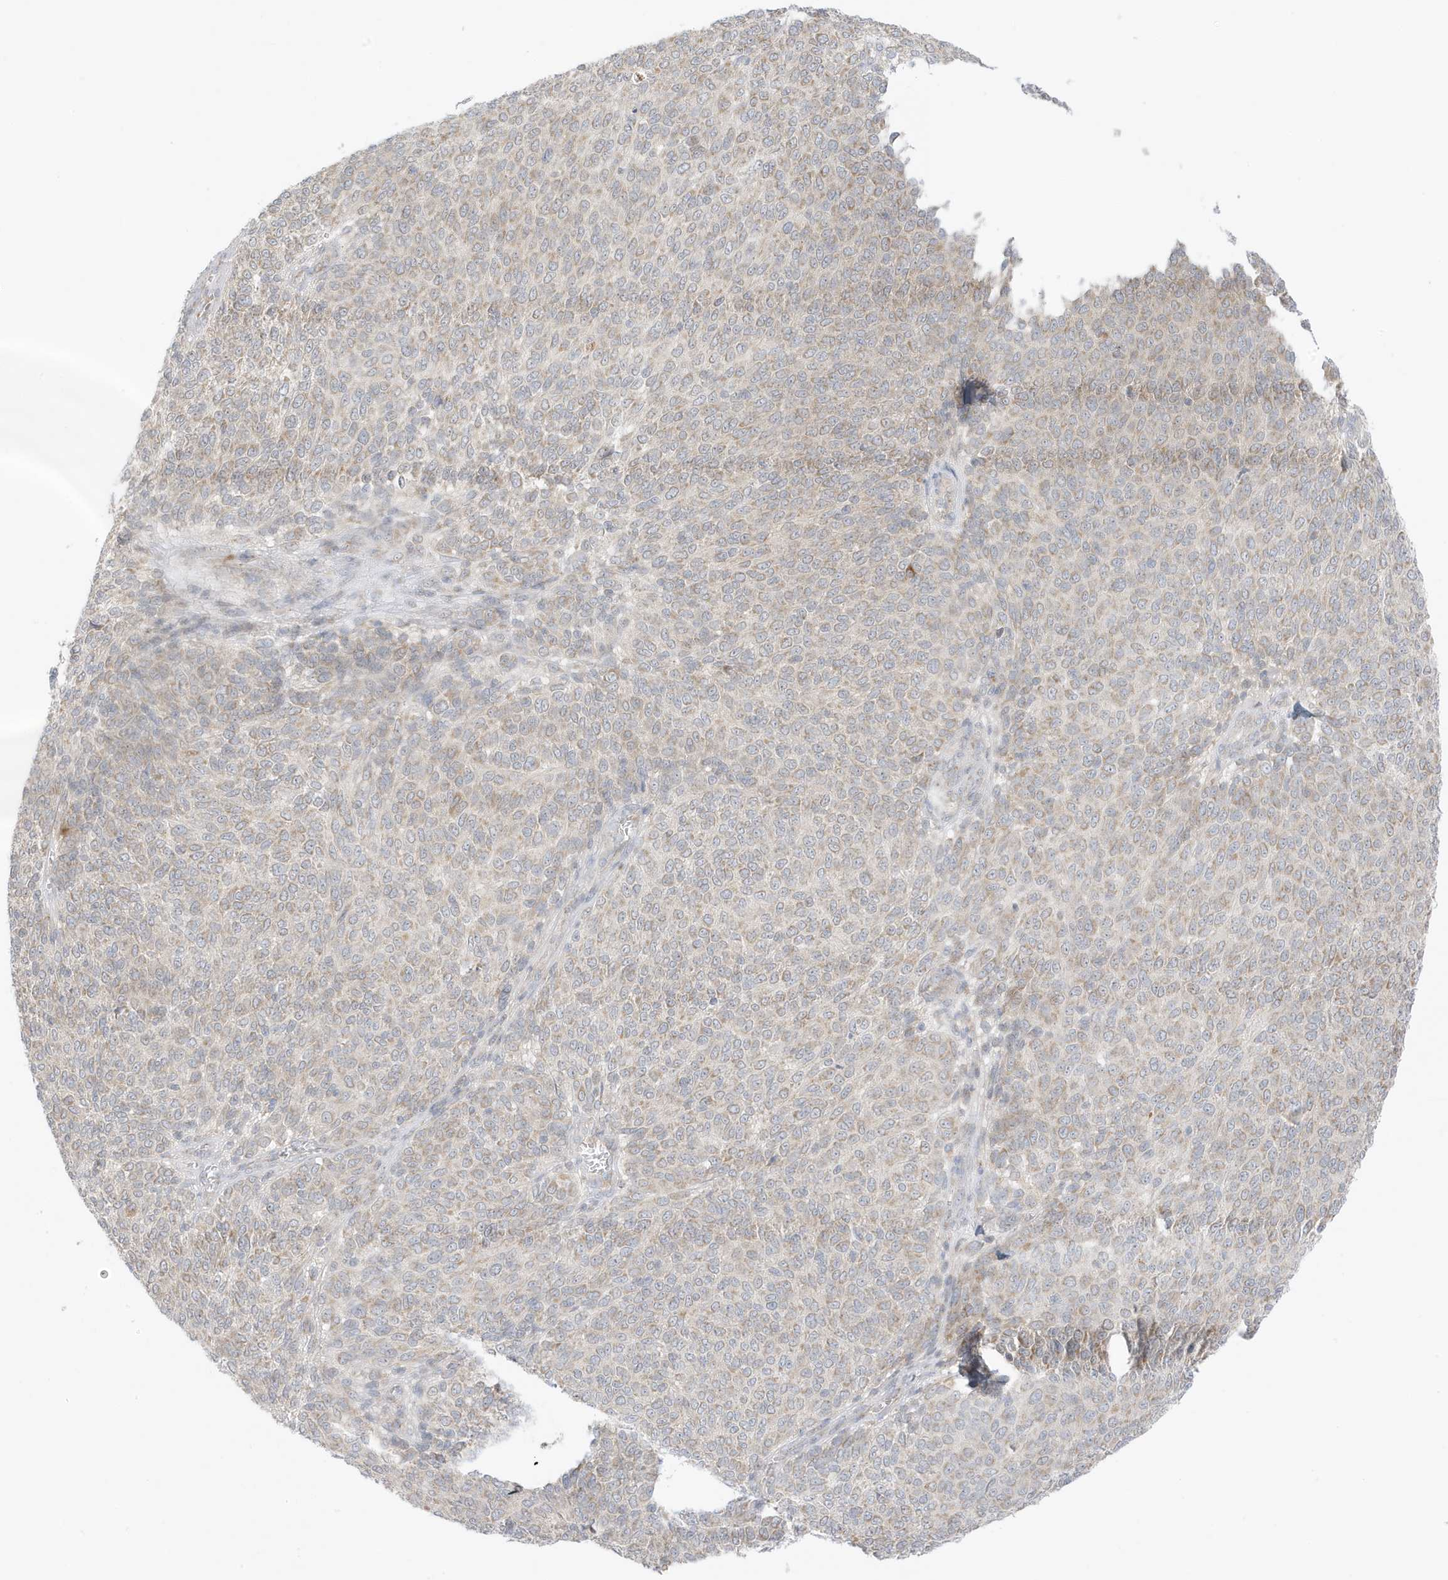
{"staining": {"intensity": "weak", "quantity": "<25%", "location": "cytoplasmic/membranous"}, "tissue": "melanoma", "cell_type": "Tumor cells", "image_type": "cancer", "snomed": [{"axis": "morphology", "description": "Malignant melanoma, NOS"}, {"axis": "topography", "description": "Skin"}], "caption": "Immunohistochemical staining of human melanoma shows no significant expression in tumor cells.", "gene": "NPPC", "patient": {"sex": "male", "age": 73}}